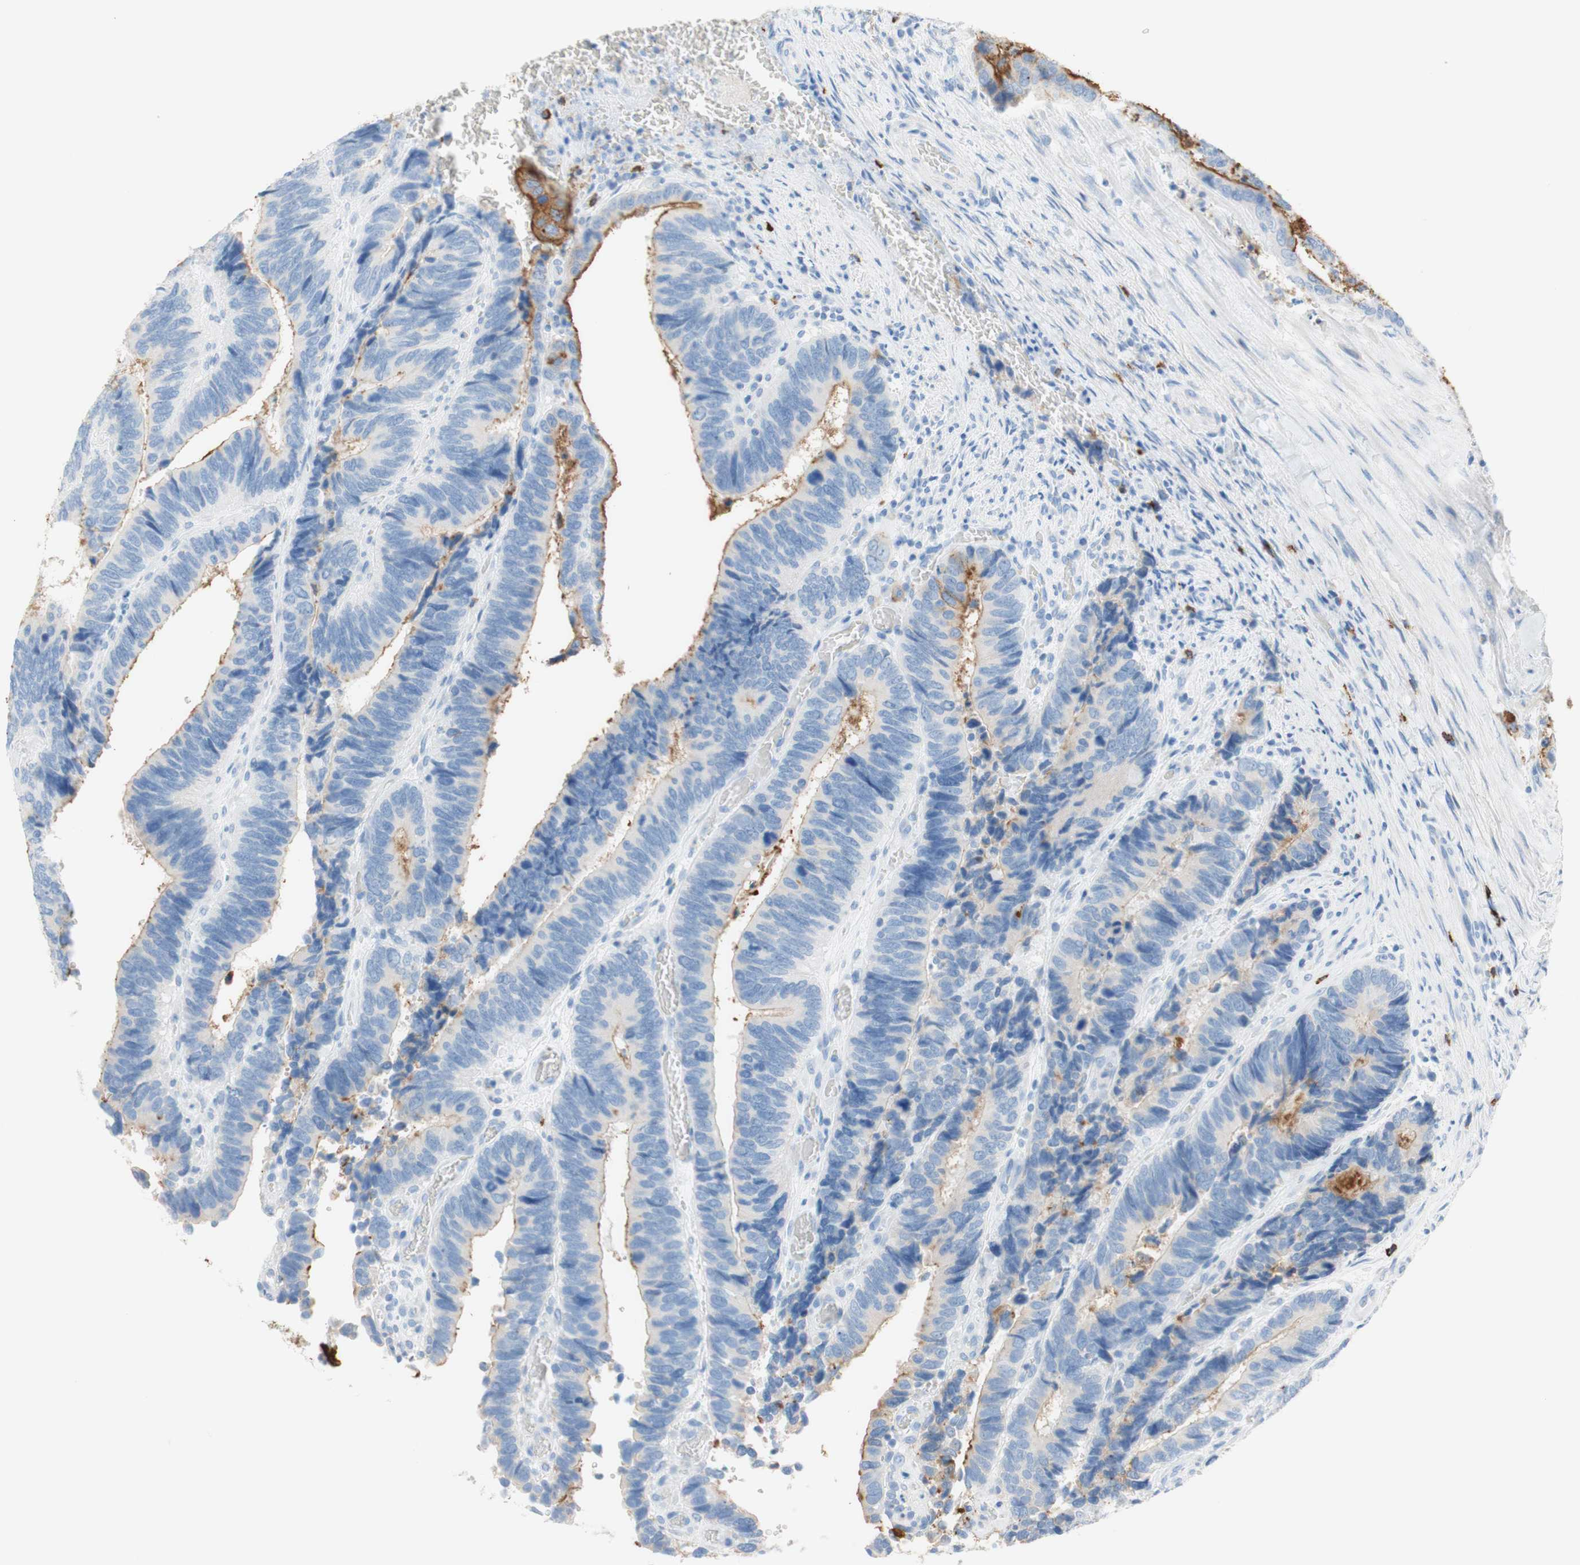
{"staining": {"intensity": "weak", "quantity": "<25%", "location": "cytoplasmic/membranous"}, "tissue": "colorectal cancer", "cell_type": "Tumor cells", "image_type": "cancer", "snomed": [{"axis": "morphology", "description": "Adenocarcinoma, NOS"}, {"axis": "topography", "description": "Colon"}], "caption": "IHC photomicrograph of colorectal cancer stained for a protein (brown), which reveals no staining in tumor cells. (Brightfield microscopy of DAB immunohistochemistry at high magnification).", "gene": "CEACAM1", "patient": {"sex": "male", "age": 72}}